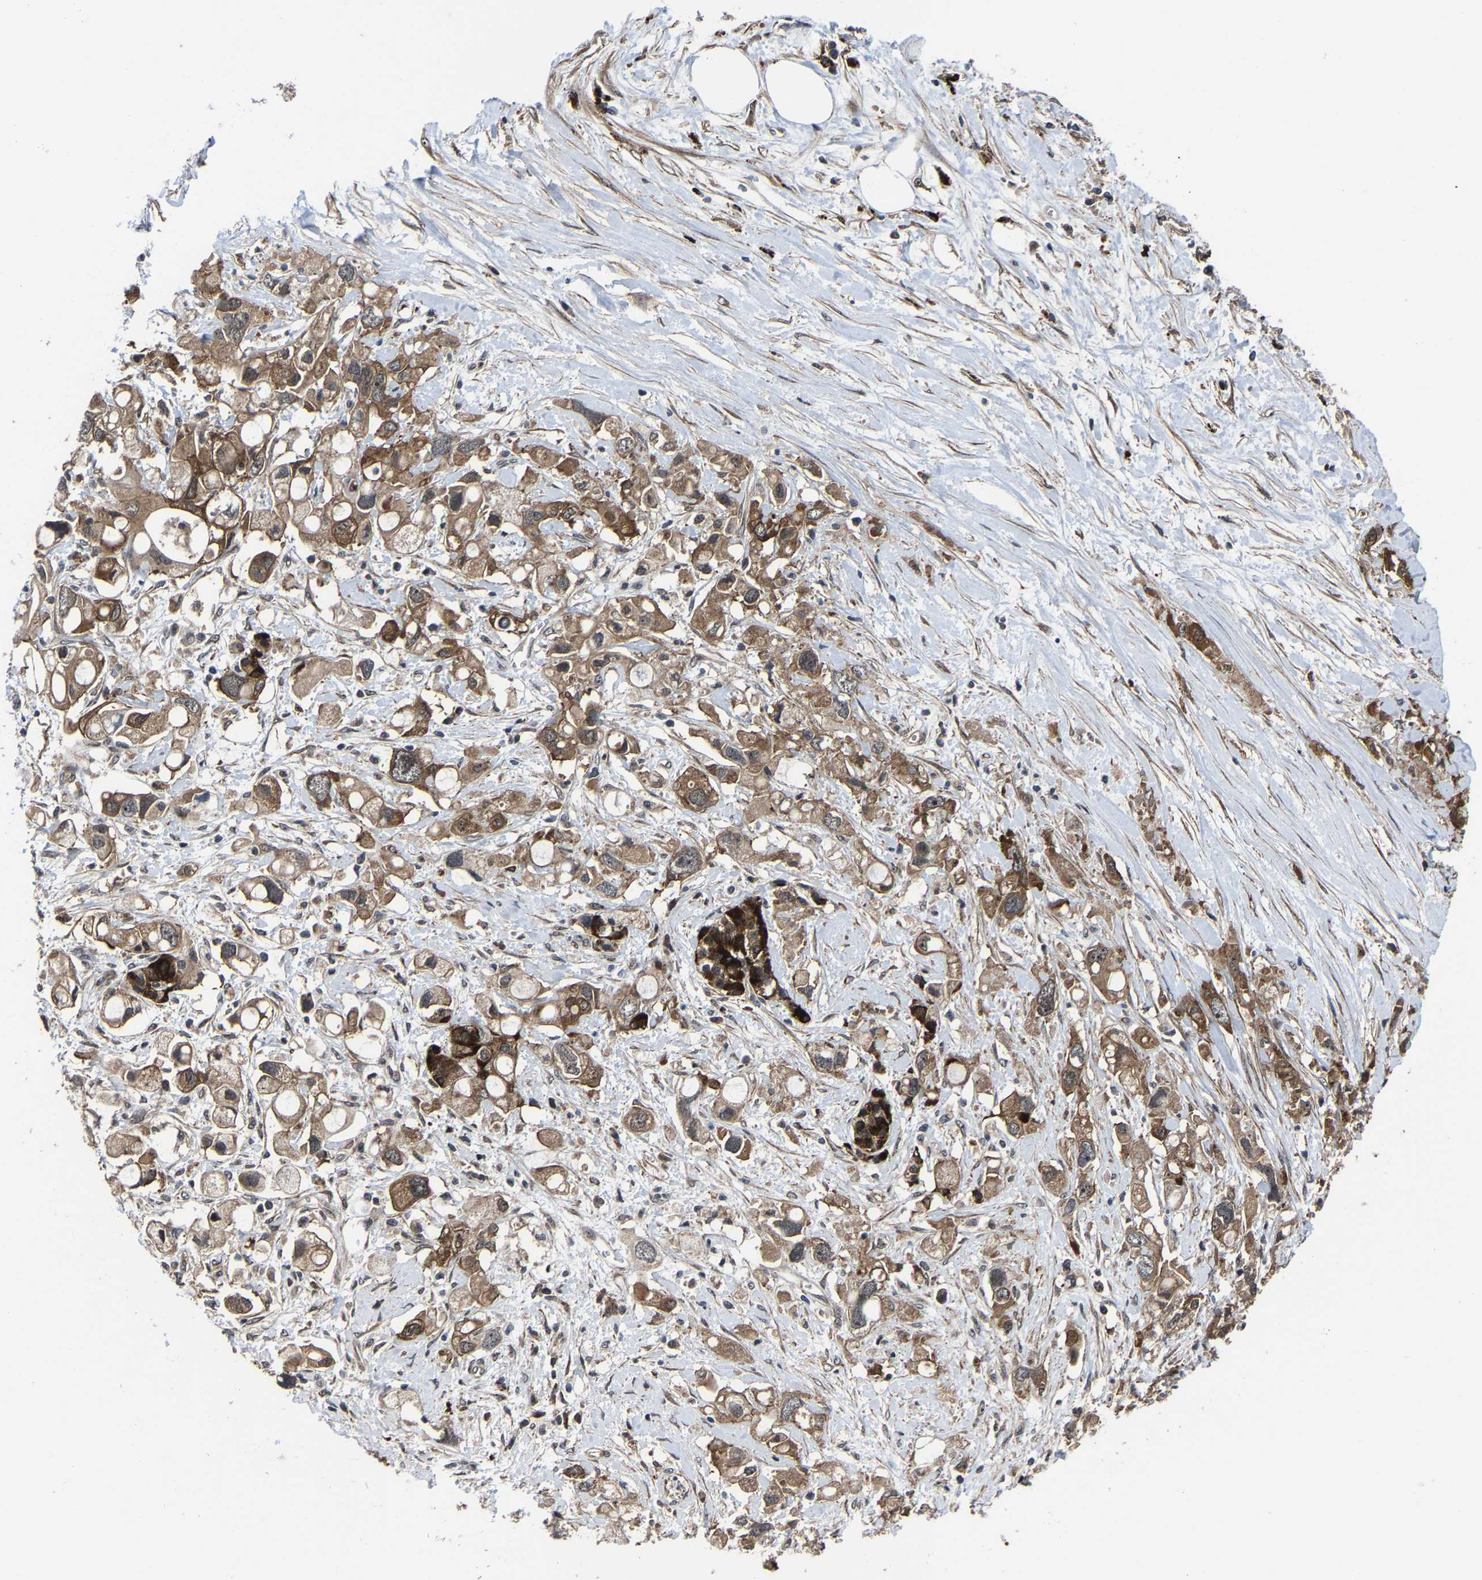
{"staining": {"intensity": "moderate", "quantity": ">75%", "location": "cytoplasmic/membranous"}, "tissue": "pancreatic cancer", "cell_type": "Tumor cells", "image_type": "cancer", "snomed": [{"axis": "morphology", "description": "Adenocarcinoma, NOS"}, {"axis": "topography", "description": "Pancreas"}], "caption": "A brown stain highlights moderate cytoplasmic/membranous staining of a protein in pancreatic cancer tumor cells.", "gene": "ZCCHC7", "patient": {"sex": "female", "age": 56}}